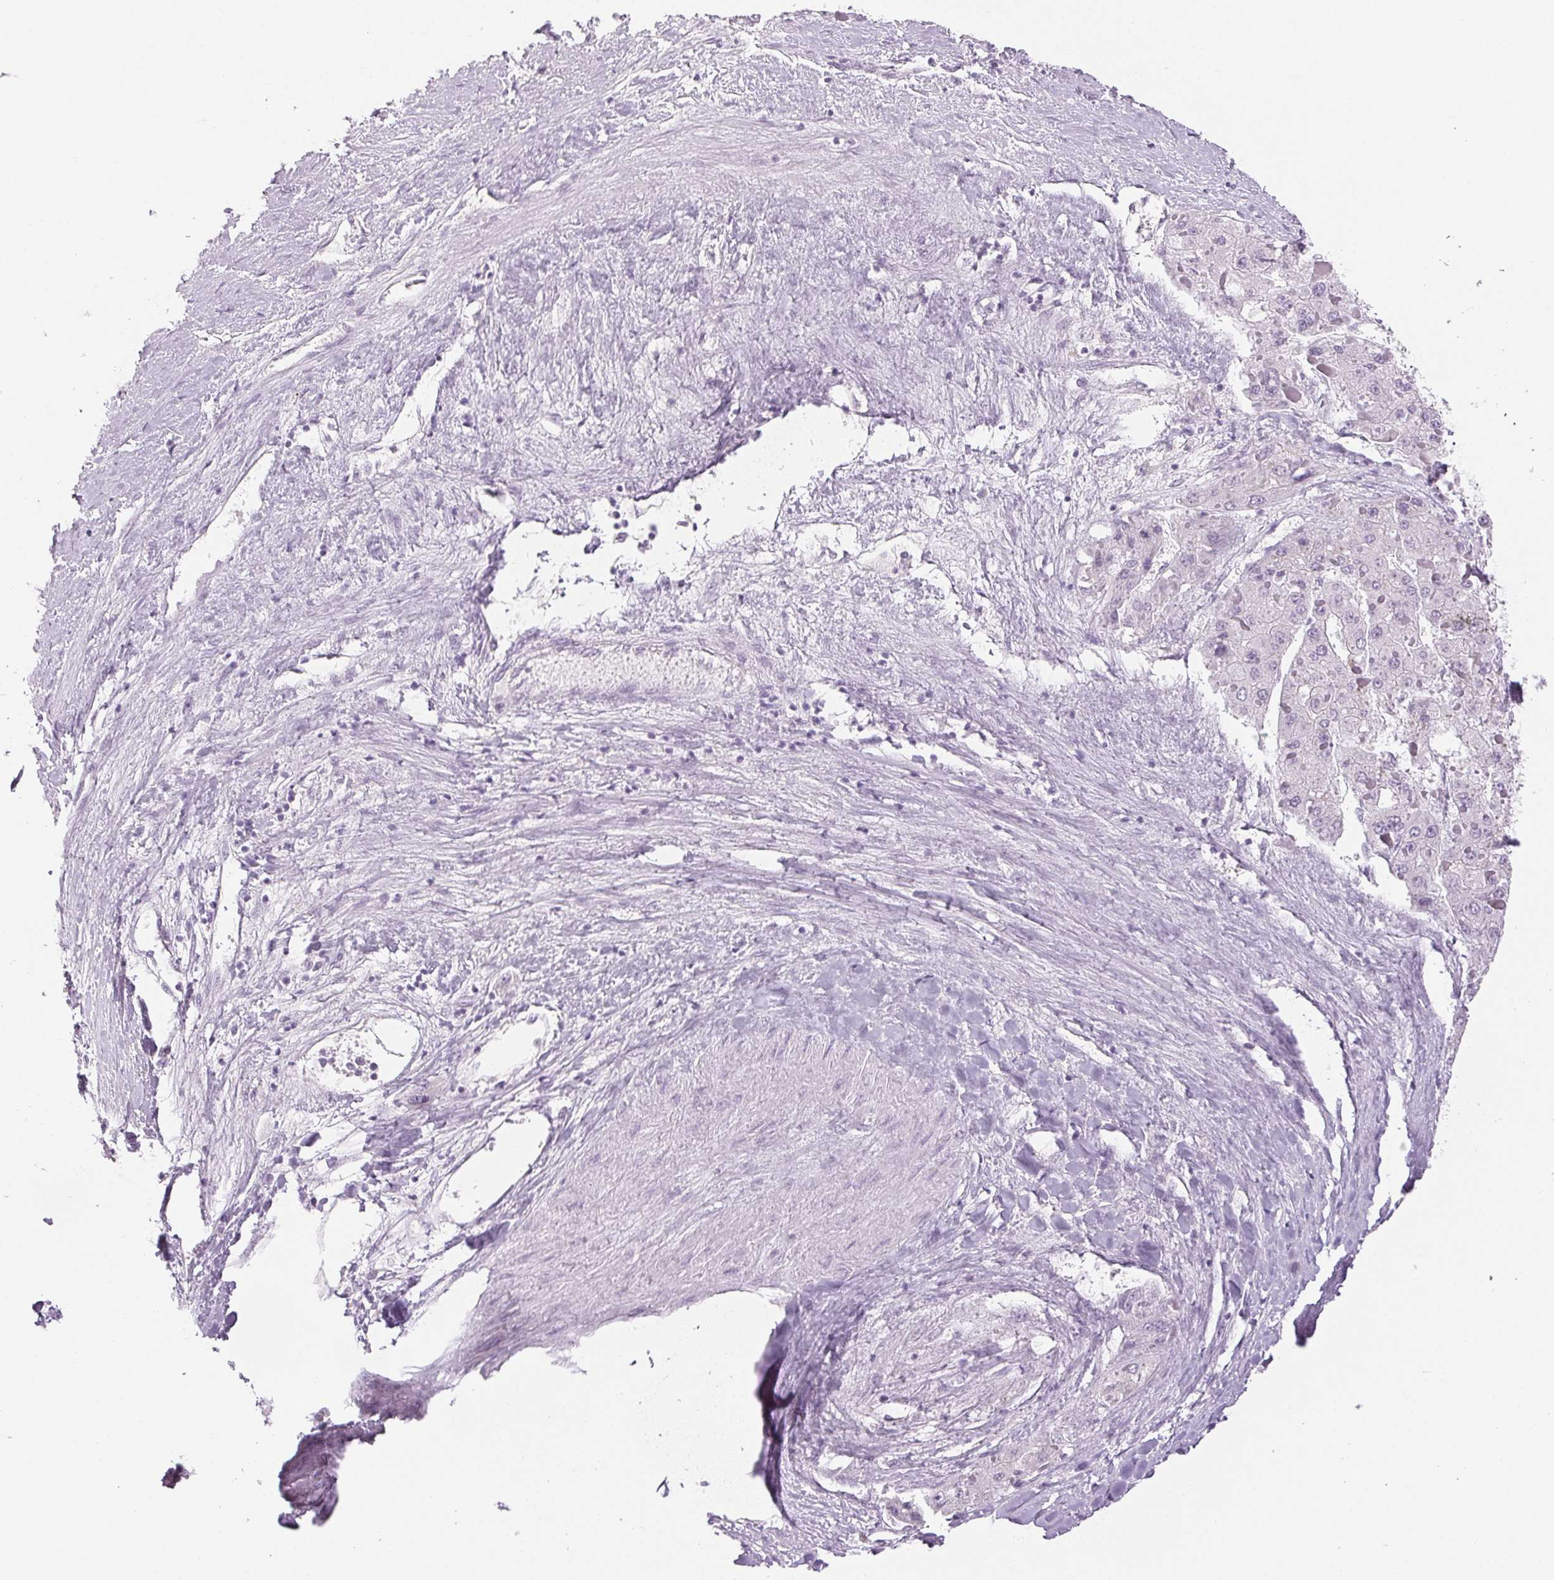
{"staining": {"intensity": "negative", "quantity": "none", "location": "none"}, "tissue": "liver cancer", "cell_type": "Tumor cells", "image_type": "cancer", "snomed": [{"axis": "morphology", "description": "Carcinoma, Hepatocellular, NOS"}, {"axis": "topography", "description": "Liver"}], "caption": "Tumor cells are negative for brown protein staining in hepatocellular carcinoma (liver).", "gene": "DNAJC6", "patient": {"sex": "female", "age": 73}}